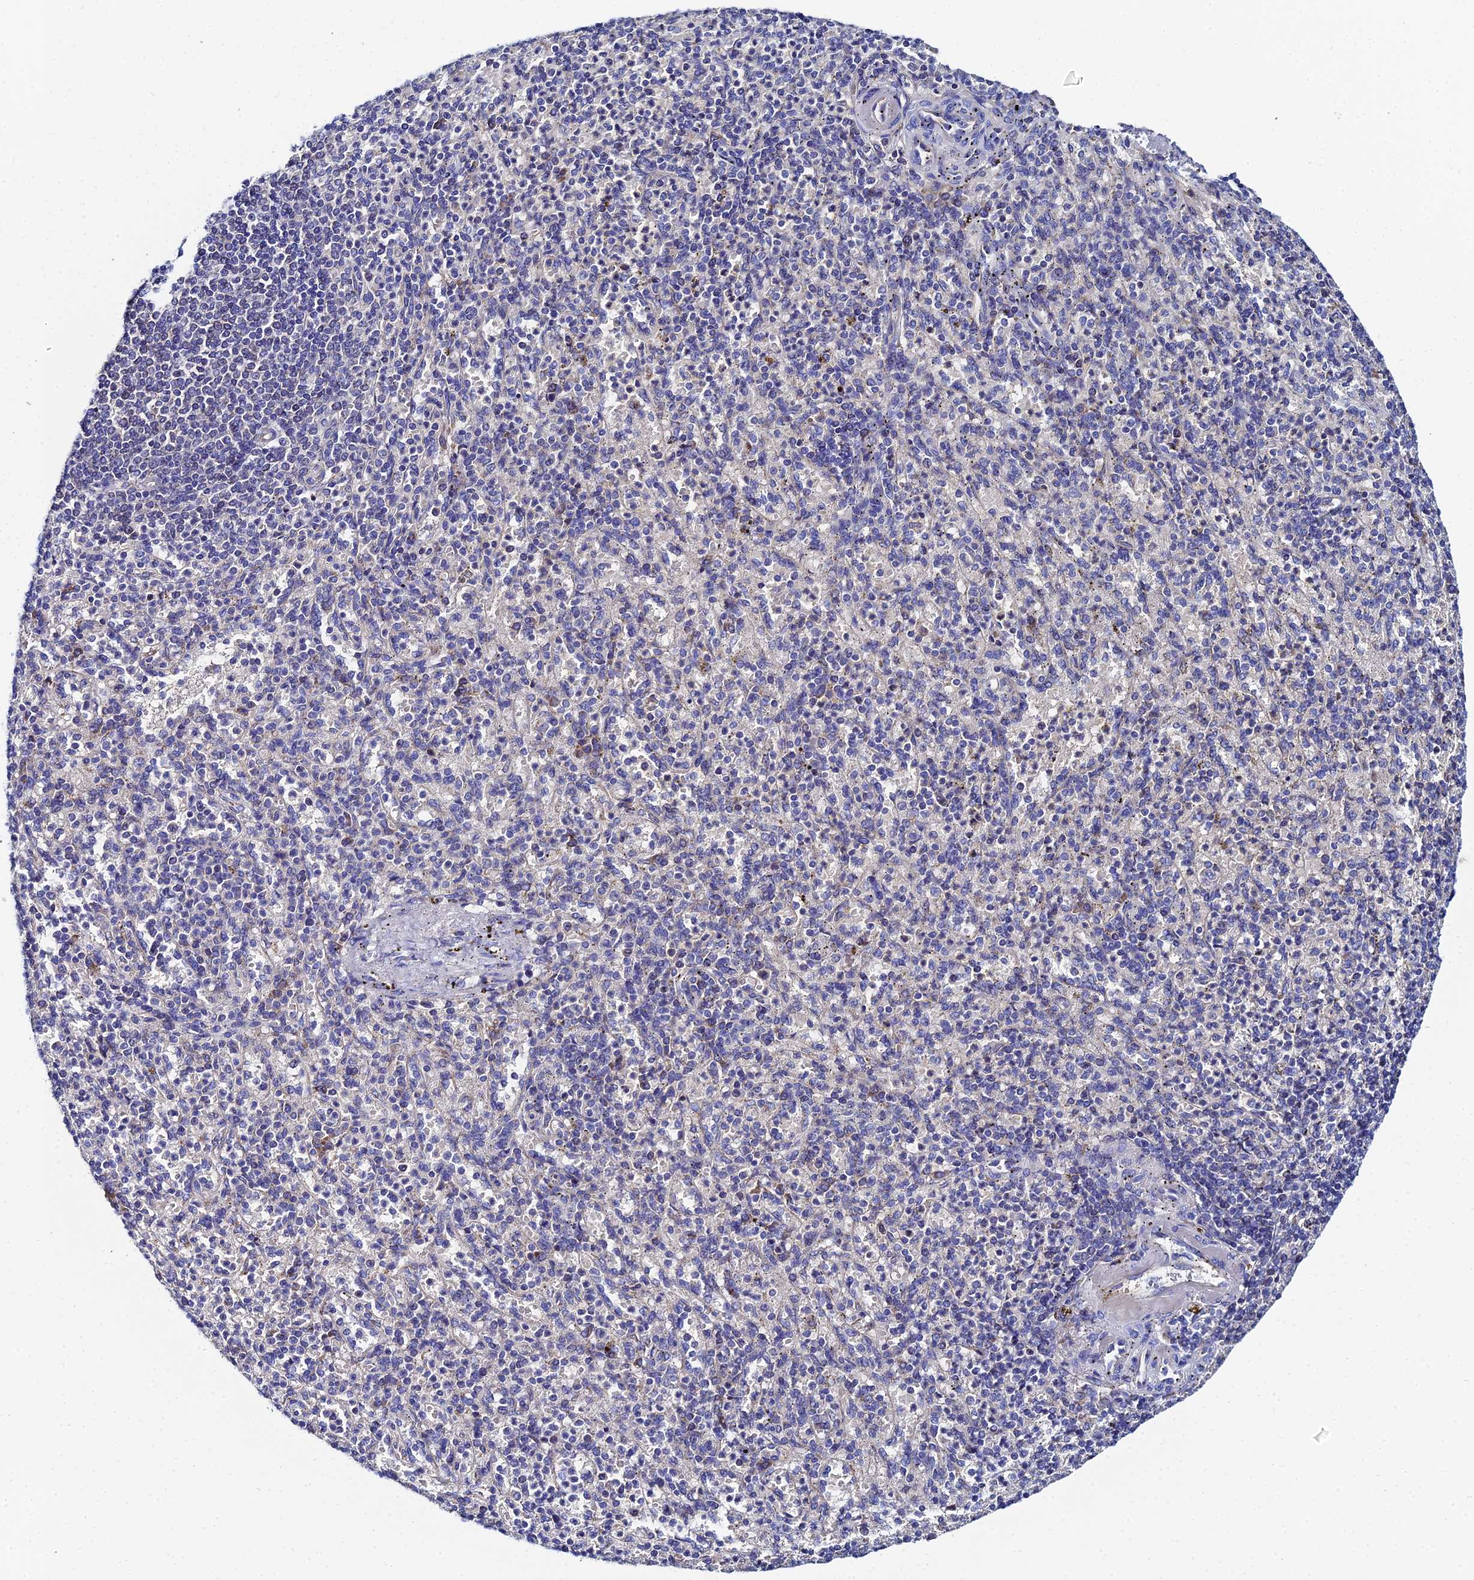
{"staining": {"intensity": "negative", "quantity": "none", "location": "none"}, "tissue": "spleen", "cell_type": "Cells in red pulp", "image_type": "normal", "snomed": [{"axis": "morphology", "description": "Normal tissue, NOS"}, {"axis": "topography", "description": "Spleen"}], "caption": "Protein analysis of unremarkable spleen reveals no significant expression in cells in red pulp.", "gene": "UBE2L3", "patient": {"sex": "female", "age": 74}}